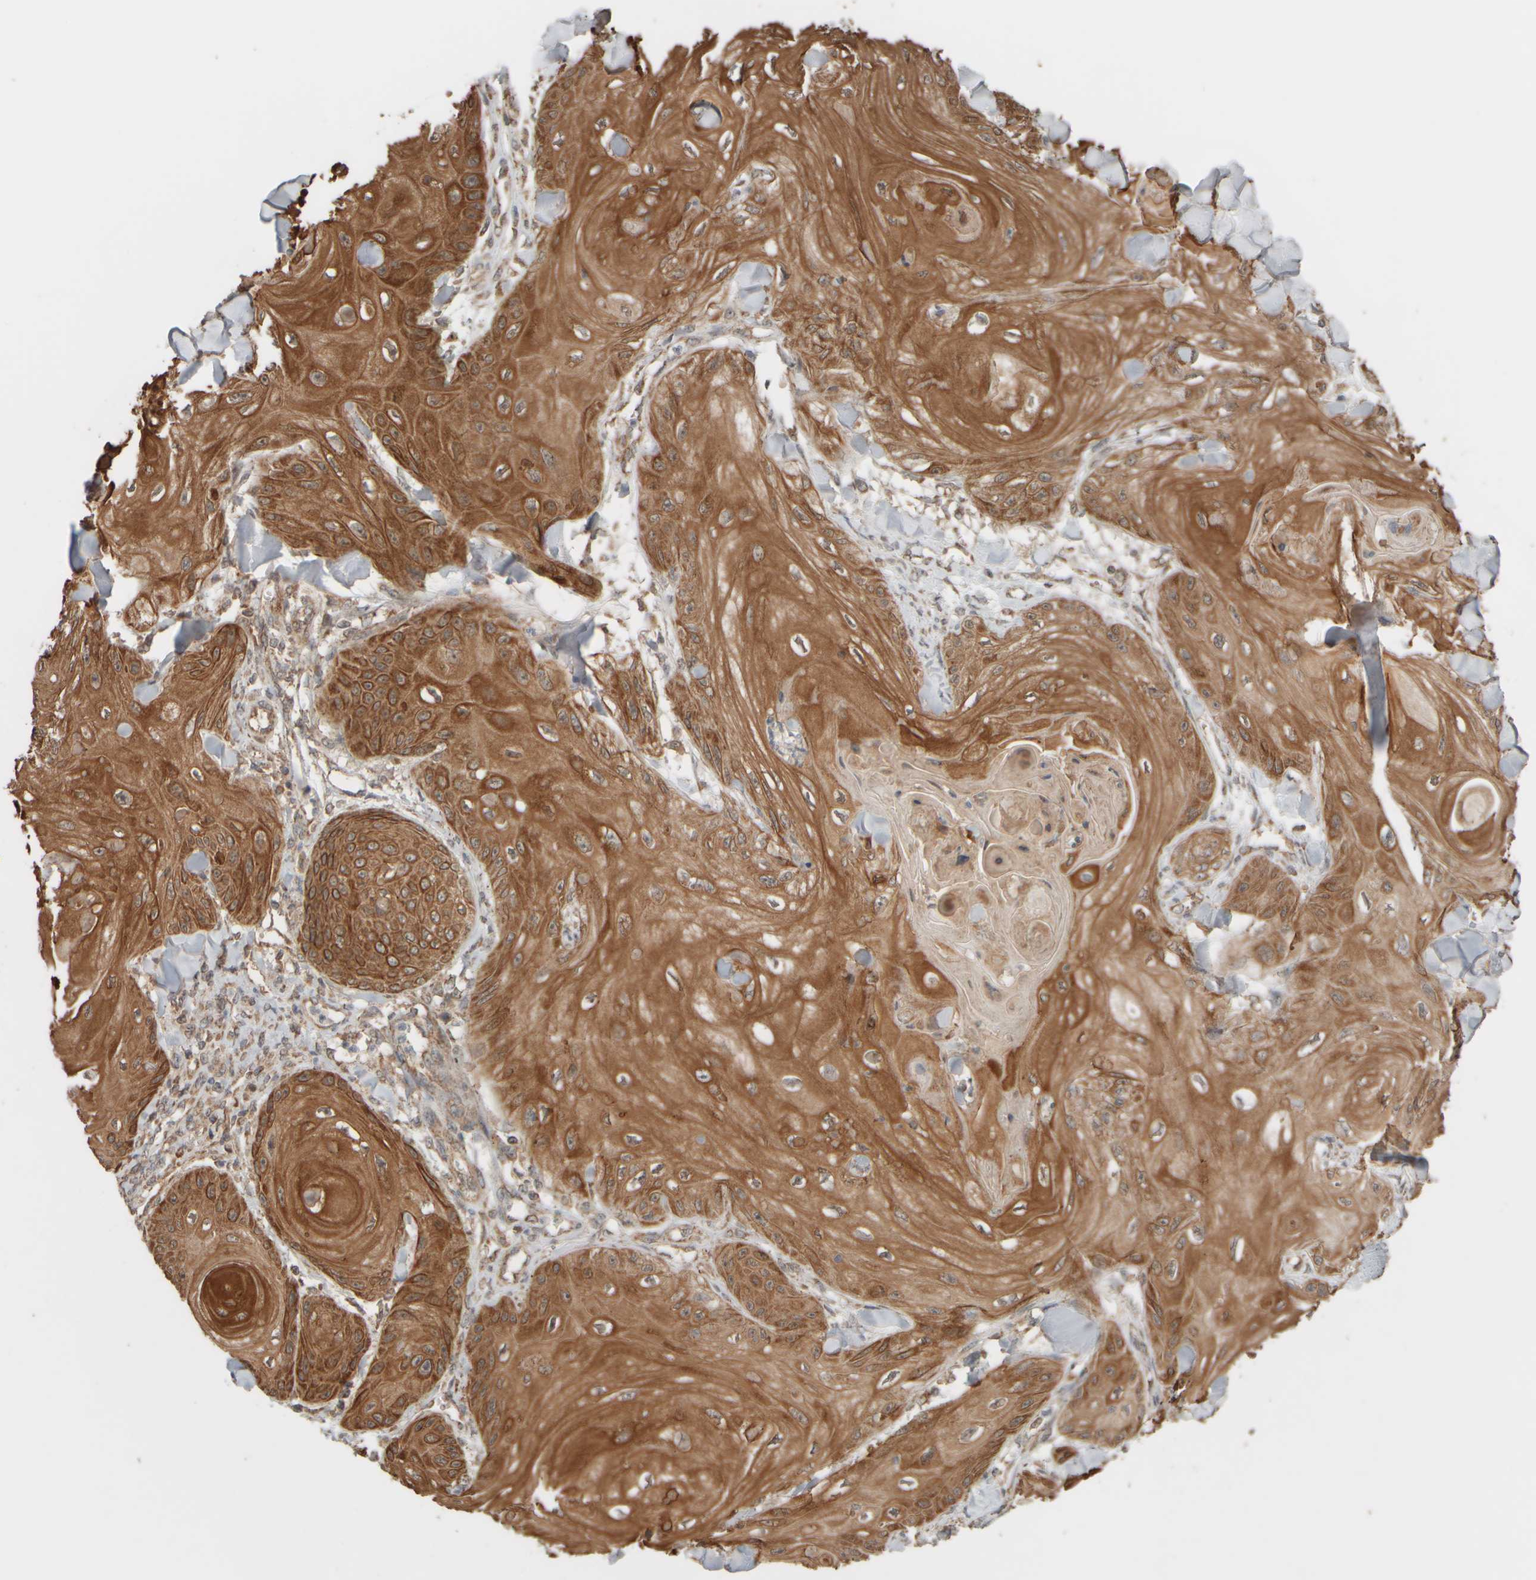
{"staining": {"intensity": "strong", "quantity": ">75%", "location": "cytoplasmic/membranous"}, "tissue": "skin cancer", "cell_type": "Tumor cells", "image_type": "cancer", "snomed": [{"axis": "morphology", "description": "Squamous cell carcinoma, NOS"}, {"axis": "topography", "description": "Skin"}], "caption": "Strong cytoplasmic/membranous protein expression is present in approximately >75% of tumor cells in skin cancer. The protein is stained brown, and the nuclei are stained in blue (DAB (3,3'-diaminobenzidine) IHC with brightfield microscopy, high magnification).", "gene": "EIF2B3", "patient": {"sex": "male", "age": 74}}